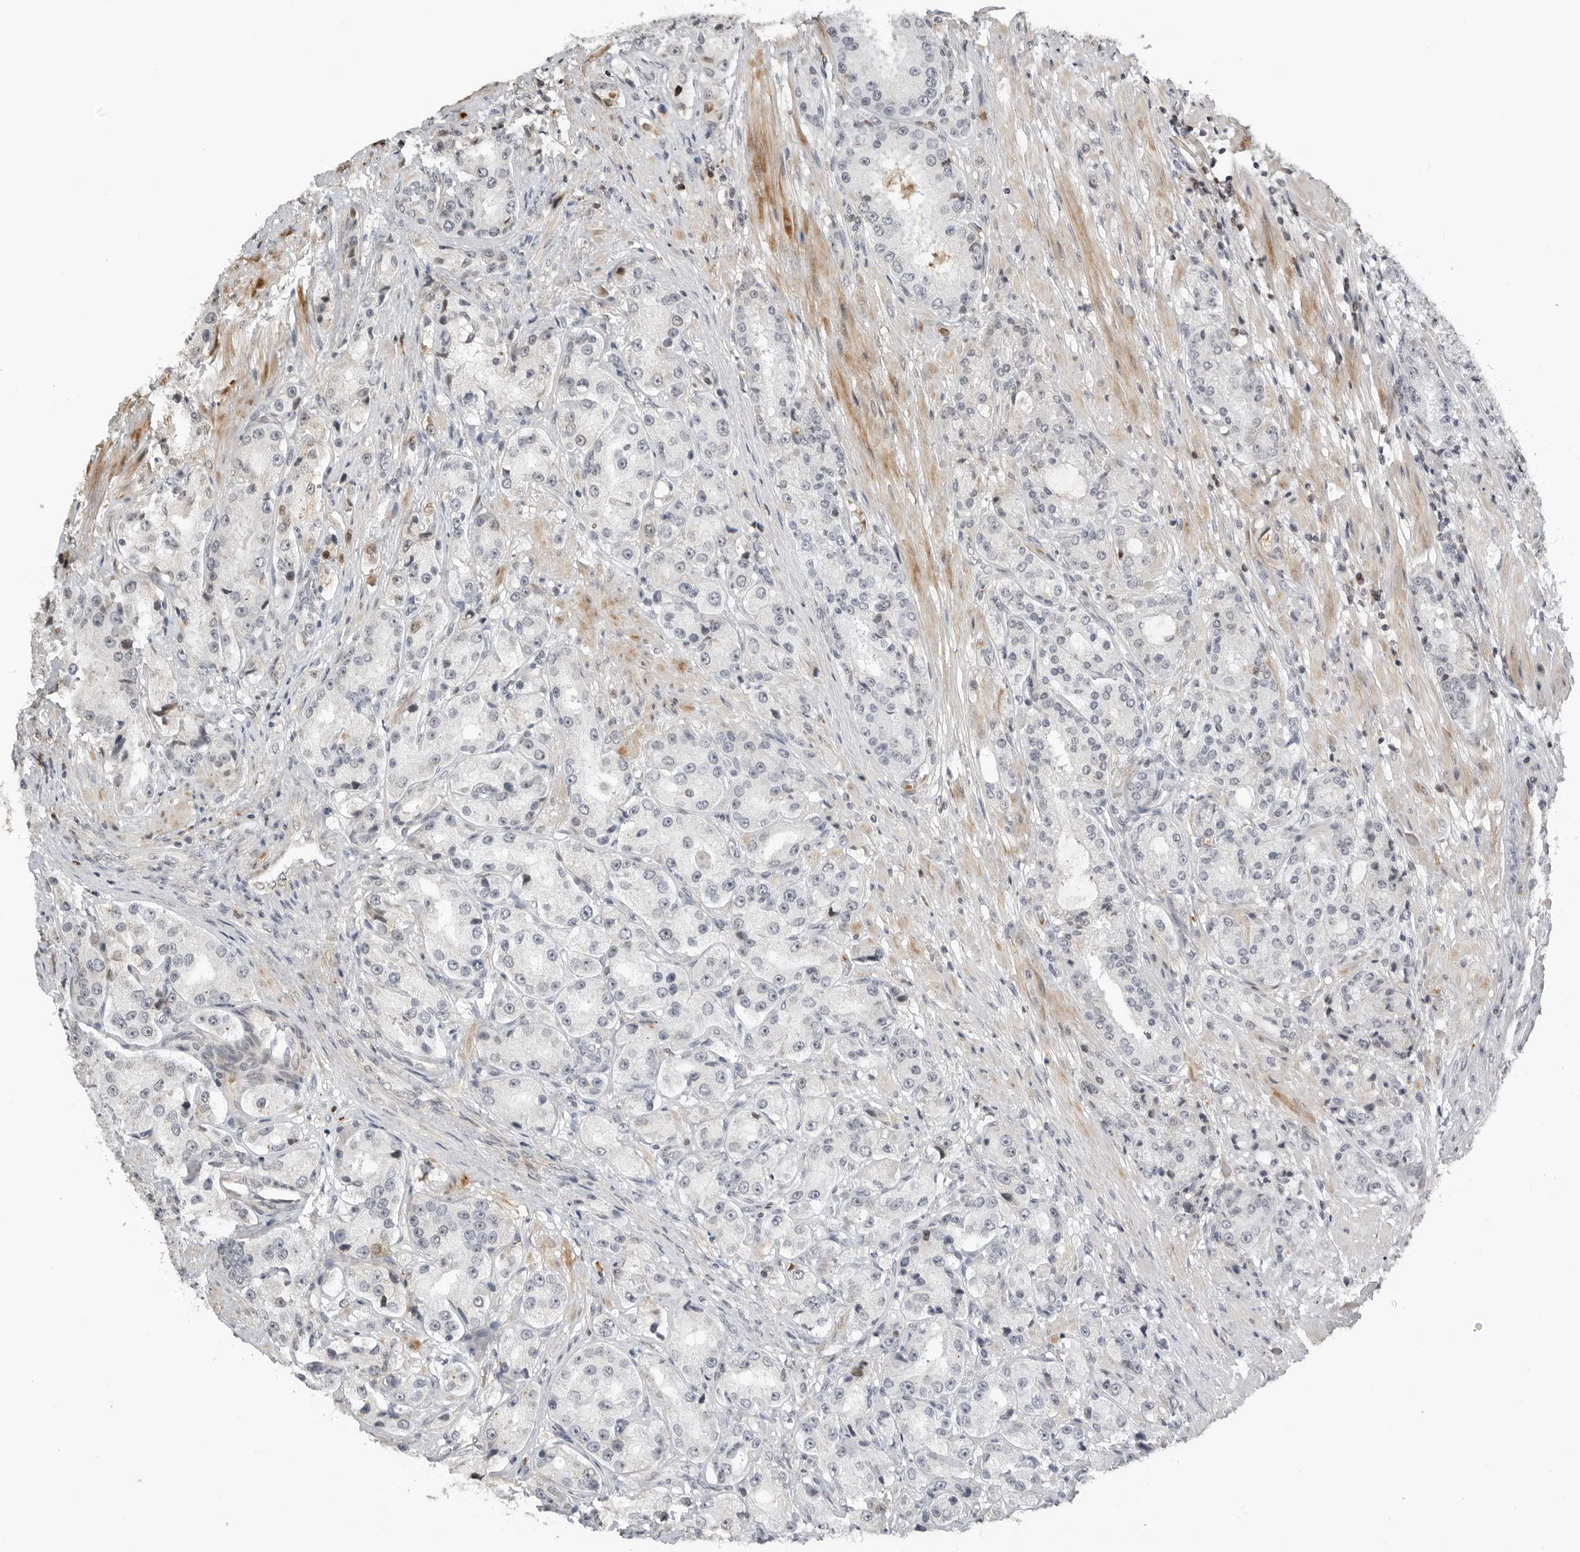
{"staining": {"intensity": "negative", "quantity": "none", "location": "none"}, "tissue": "prostate cancer", "cell_type": "Tumor cells", "image_type": "cancer", "snomed": [{"axis": "morphology", "description": "Adenocarcinoma, High grade"}, {"axis": "topography", "description": "Prostate"}], "caption": "High magnification brightfield microscopy of prostate cancer stained with DAB (brown) and counterstained with hematoxylin (blue): tumor cells show no significant positivity. (Immunohistochemistry, brightfield microscopy, high magnification).", "gene": "CXCR5", "patient": {"sex": "male", "age": 60}}